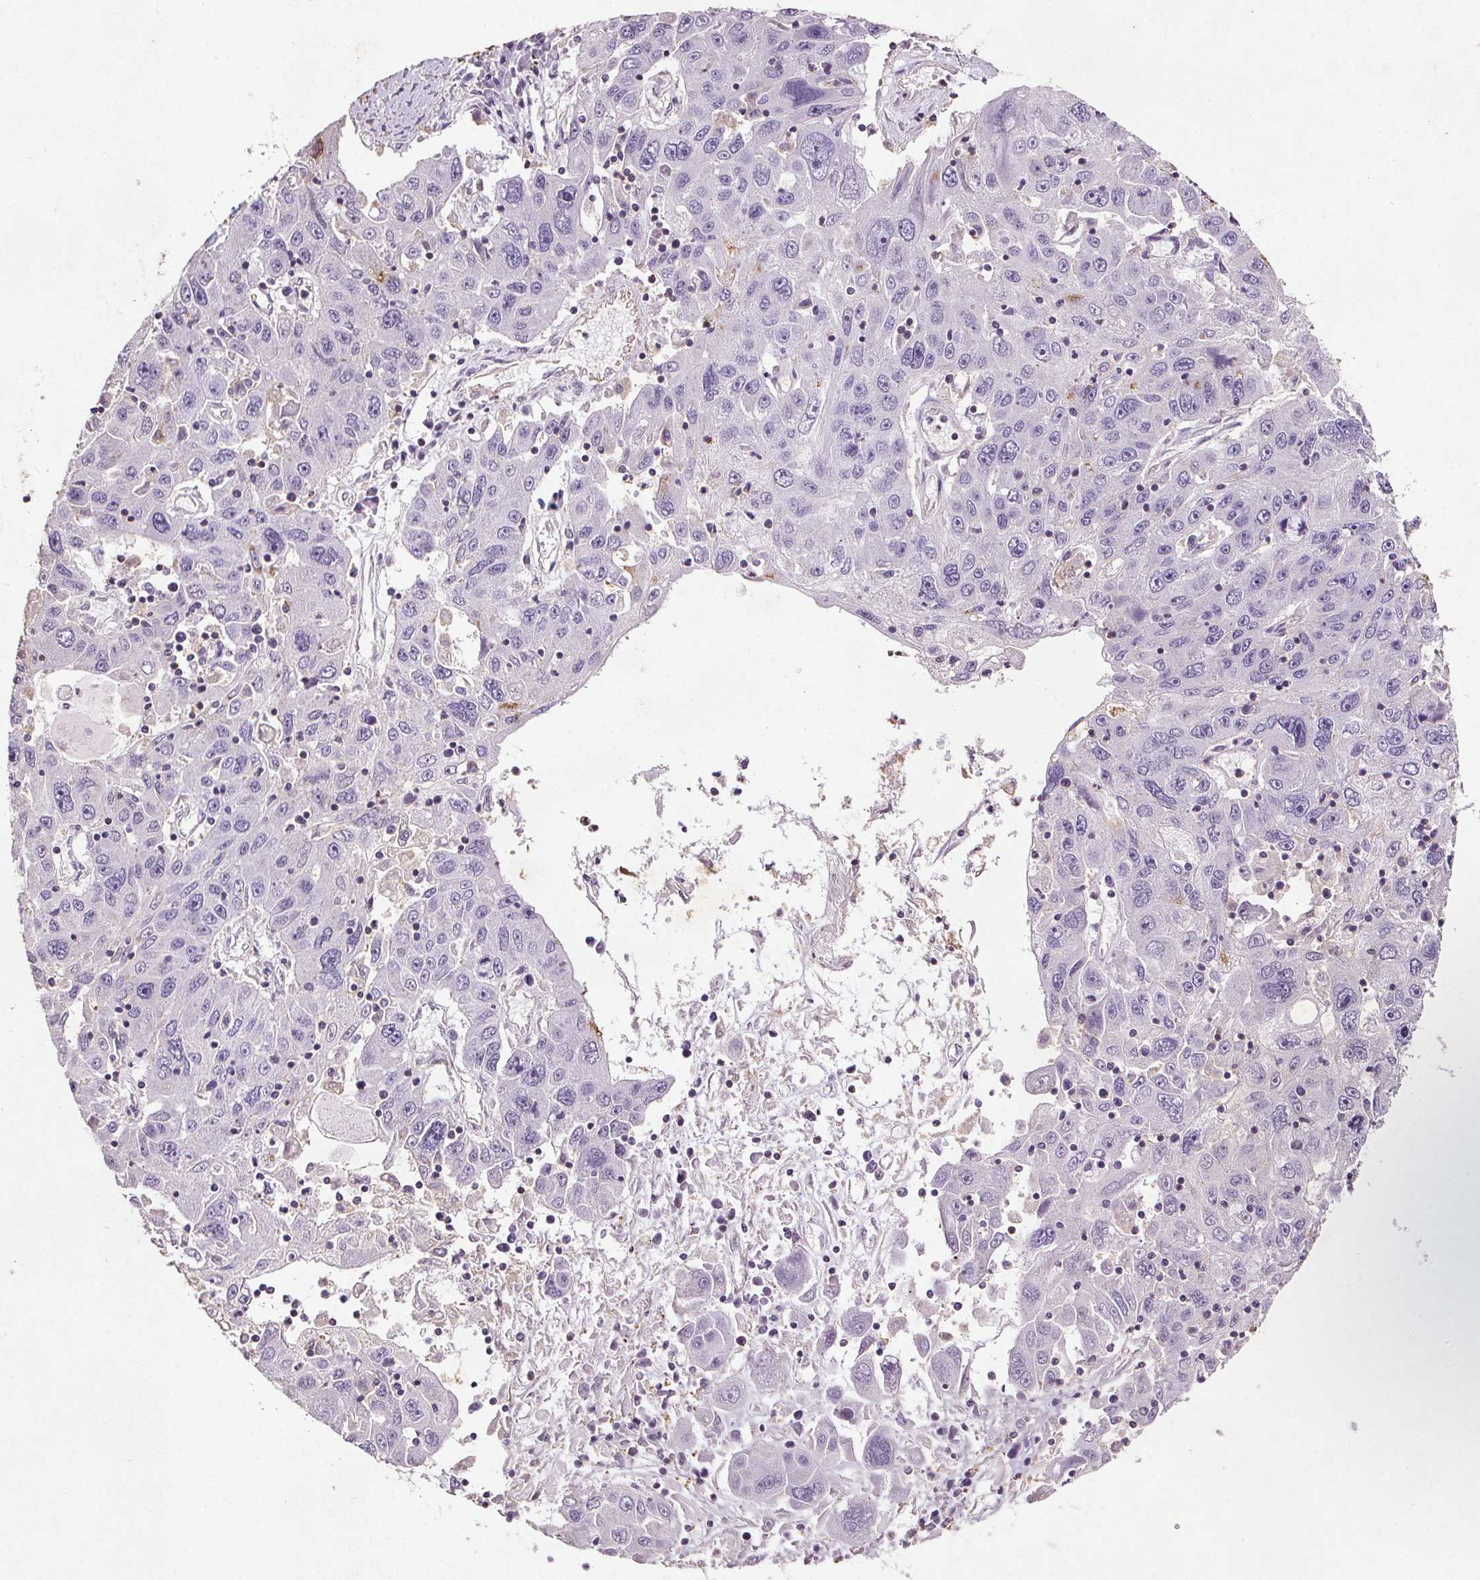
{"staining": {"intensity": "negative", "quantity": "none", "location": "none"}, "tissue": "stomach cancer", "cell_type": "Tumor cells", "image_type": "cancer", "snomed": [{"axis": "morphology", "description": "Adenocarcinoma, NOS"}, {"axis": "topography", "description": "Stomach"}], "caption": "Tumor cells show no significant expression in stomach cancer.", "gene": "C19orf84", "patient": {"sex": "male", "age": 56}}